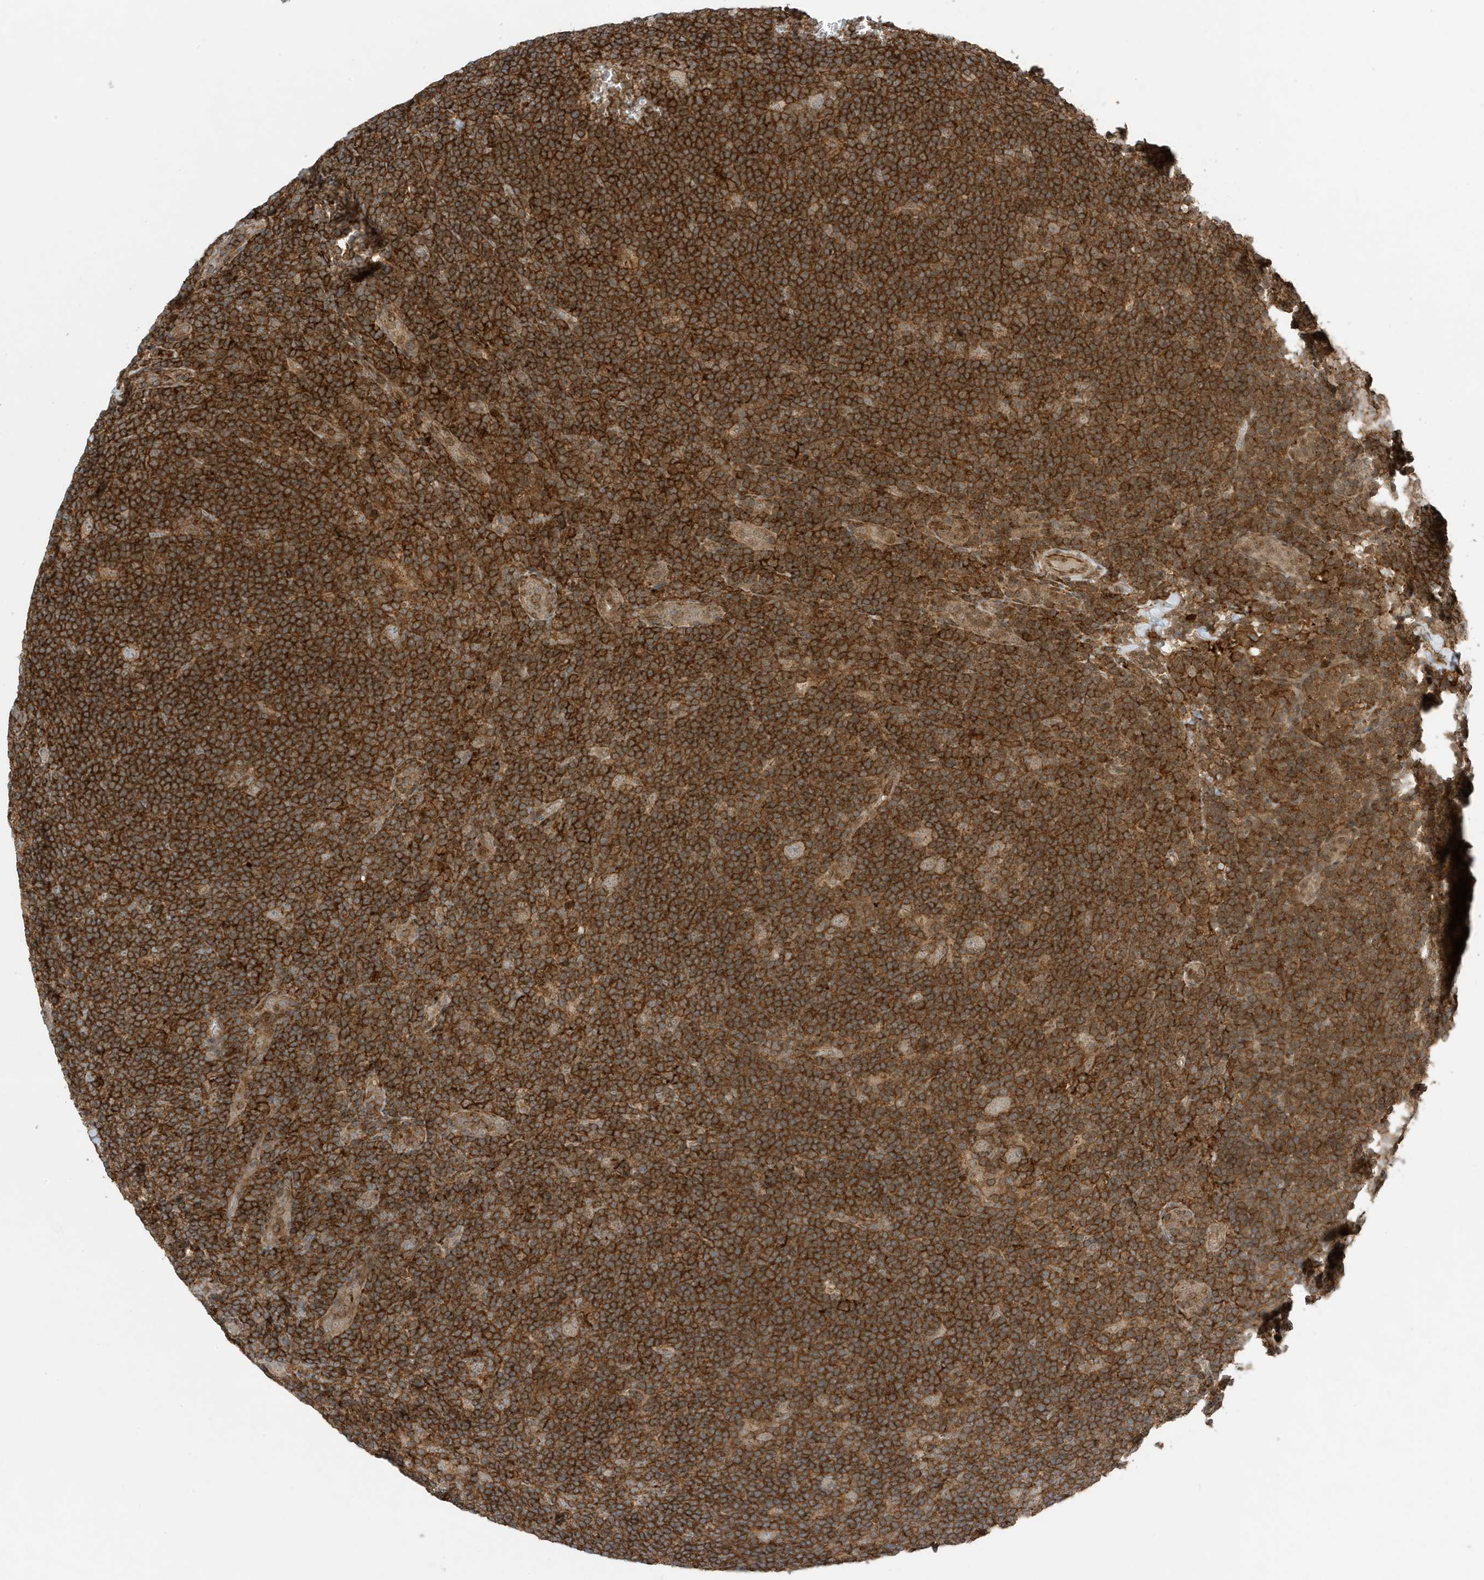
{"staining": {"intensity": "weak", "quantity": ">75%", "location": "cytoplasmic/membranous"}, "tissue": "lymphoma", "cell_type": "Tumor cells", "image_type": "cancer", "snomed": [{"axis": "morphology", "description": "Hodgkin's disease, NOS"}, {"axis": "topography", "description": "Lymph node"}], "caption": "DAB immunohistochemical staining of Hodgkin's disease exhibits weak cytoplasmic/membranous protein positivity in approximately >75% of tumor cells. (DAB IHC with brightfield microscopy, high magnification).", "gene": "TATDN3", "patient": {"sex": "female", "age": 57}}